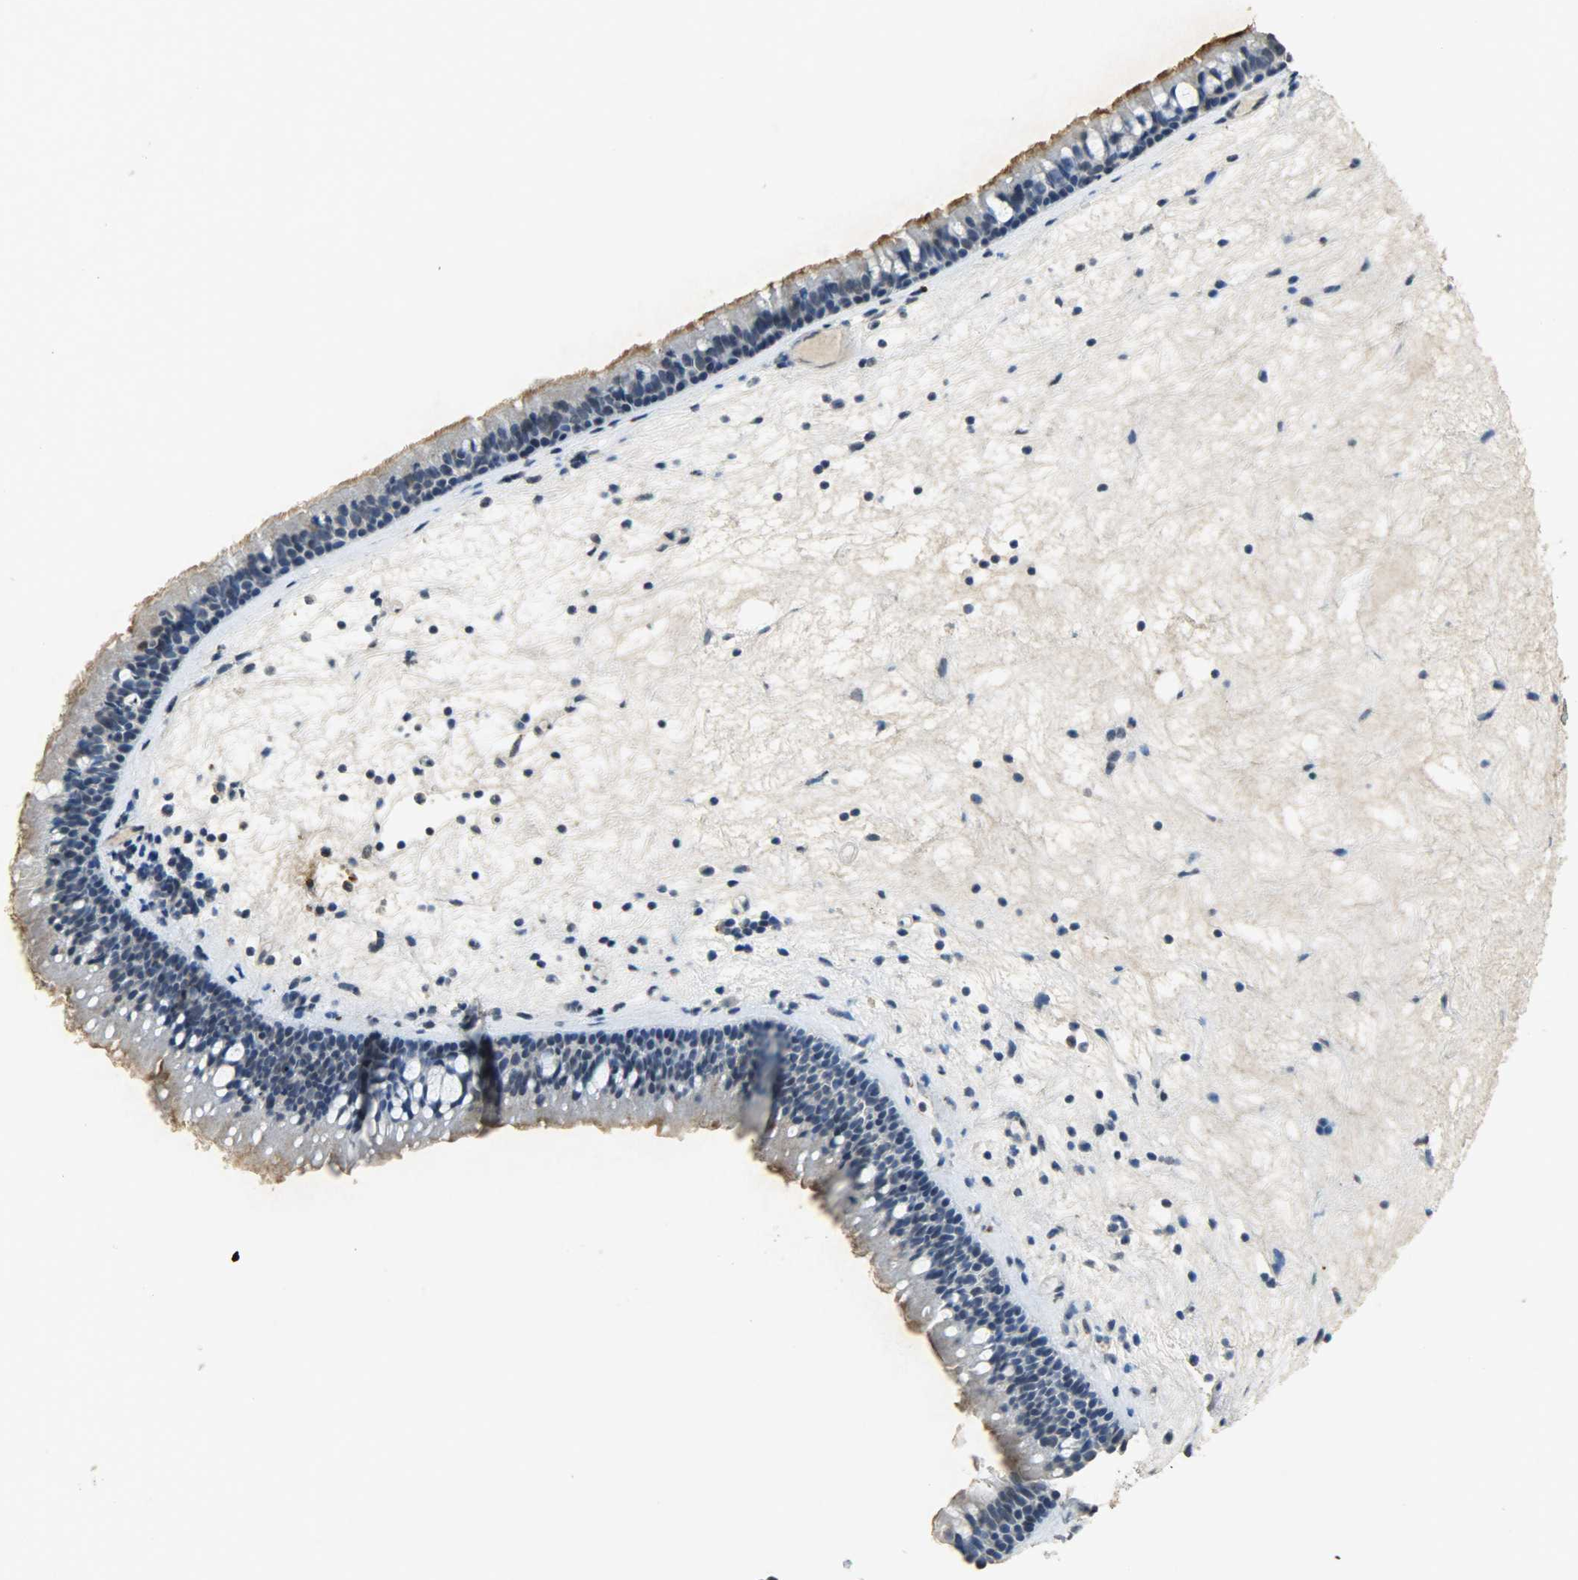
{"staining": {"intensity": "strong", "quantity": ">75%", "location": "cytoplasmic/membranous"}, "tissue": "nasopharynx", "cell_type": "Respiratory epithelial cells", "image_type": "normal", "snomed": [{"axis": "morphology", "description": "Normal tissue, NOS"}, {"axis": "topography", "description": "Nasopharynx"}], "caption": "Respiratory epithelial cells reveal strong cytoplasmic/membranous staining in about >75% of cells in normal nasopharynx. Immunohistochemistry stains the protein of interest in brown and the nuclei are stained blue.", "gene": "DNAJB6", "patient": {"sex": "female", "age": 78}}